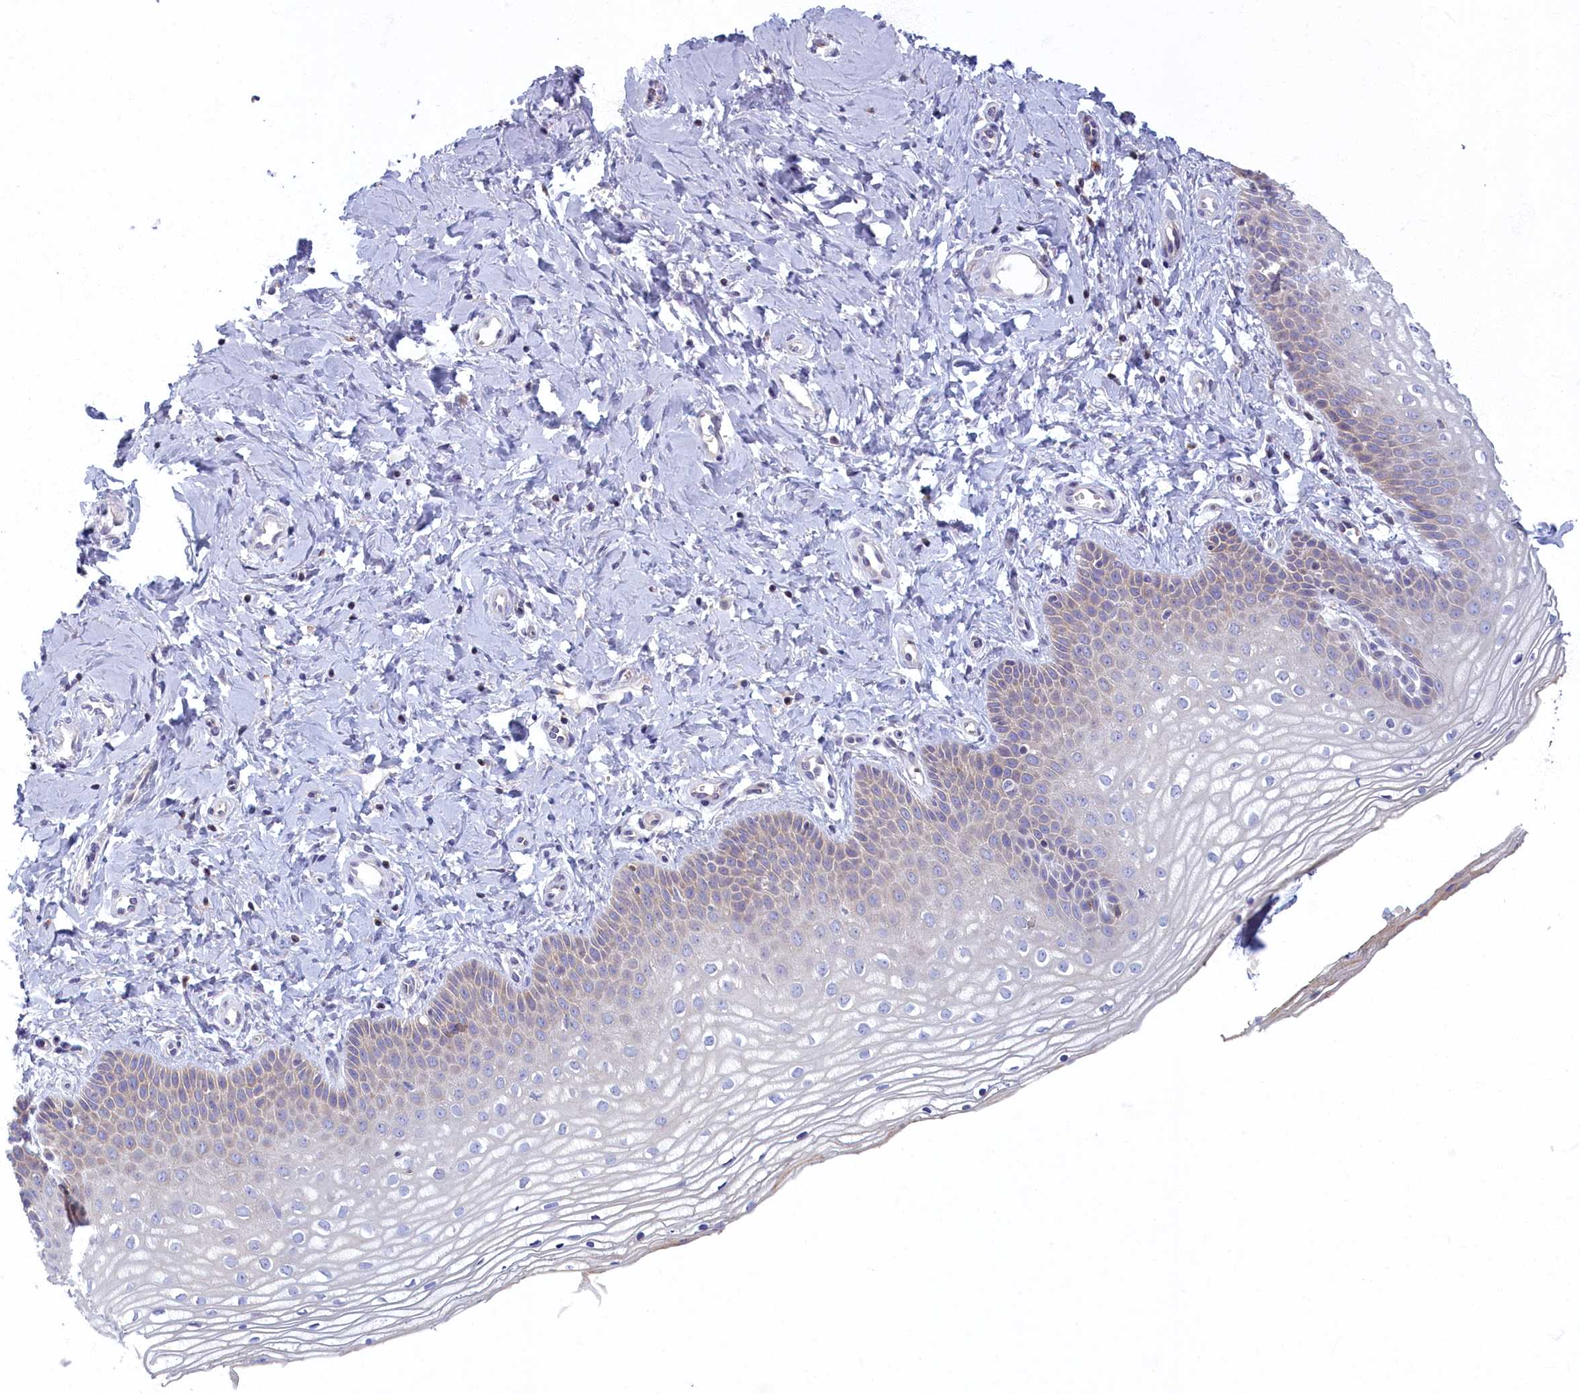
{"staining": {"intensity": "negative", "quantity": "none", "location": "none"}, "tissue": "vagina", "cell_type": "Squamous epithelial cells", "image_type": "normal", "snomed": [{"axis": "morphology", "description": "Normal tissue, NOS"}, {"axis": "topography", "description": "Vagina"}], "caption": "Immunohistochemical staining of unremarkable human vagina exhibits no significant expression in squamous epithelial cells. Brightfield microscopy of immunohistochemistry (IHC) stained with DAB (brown) and hematoxylin (blue), captured at high magnification.", "gene": "NOL10", "patient": {"sex": "female", "age": 68}}